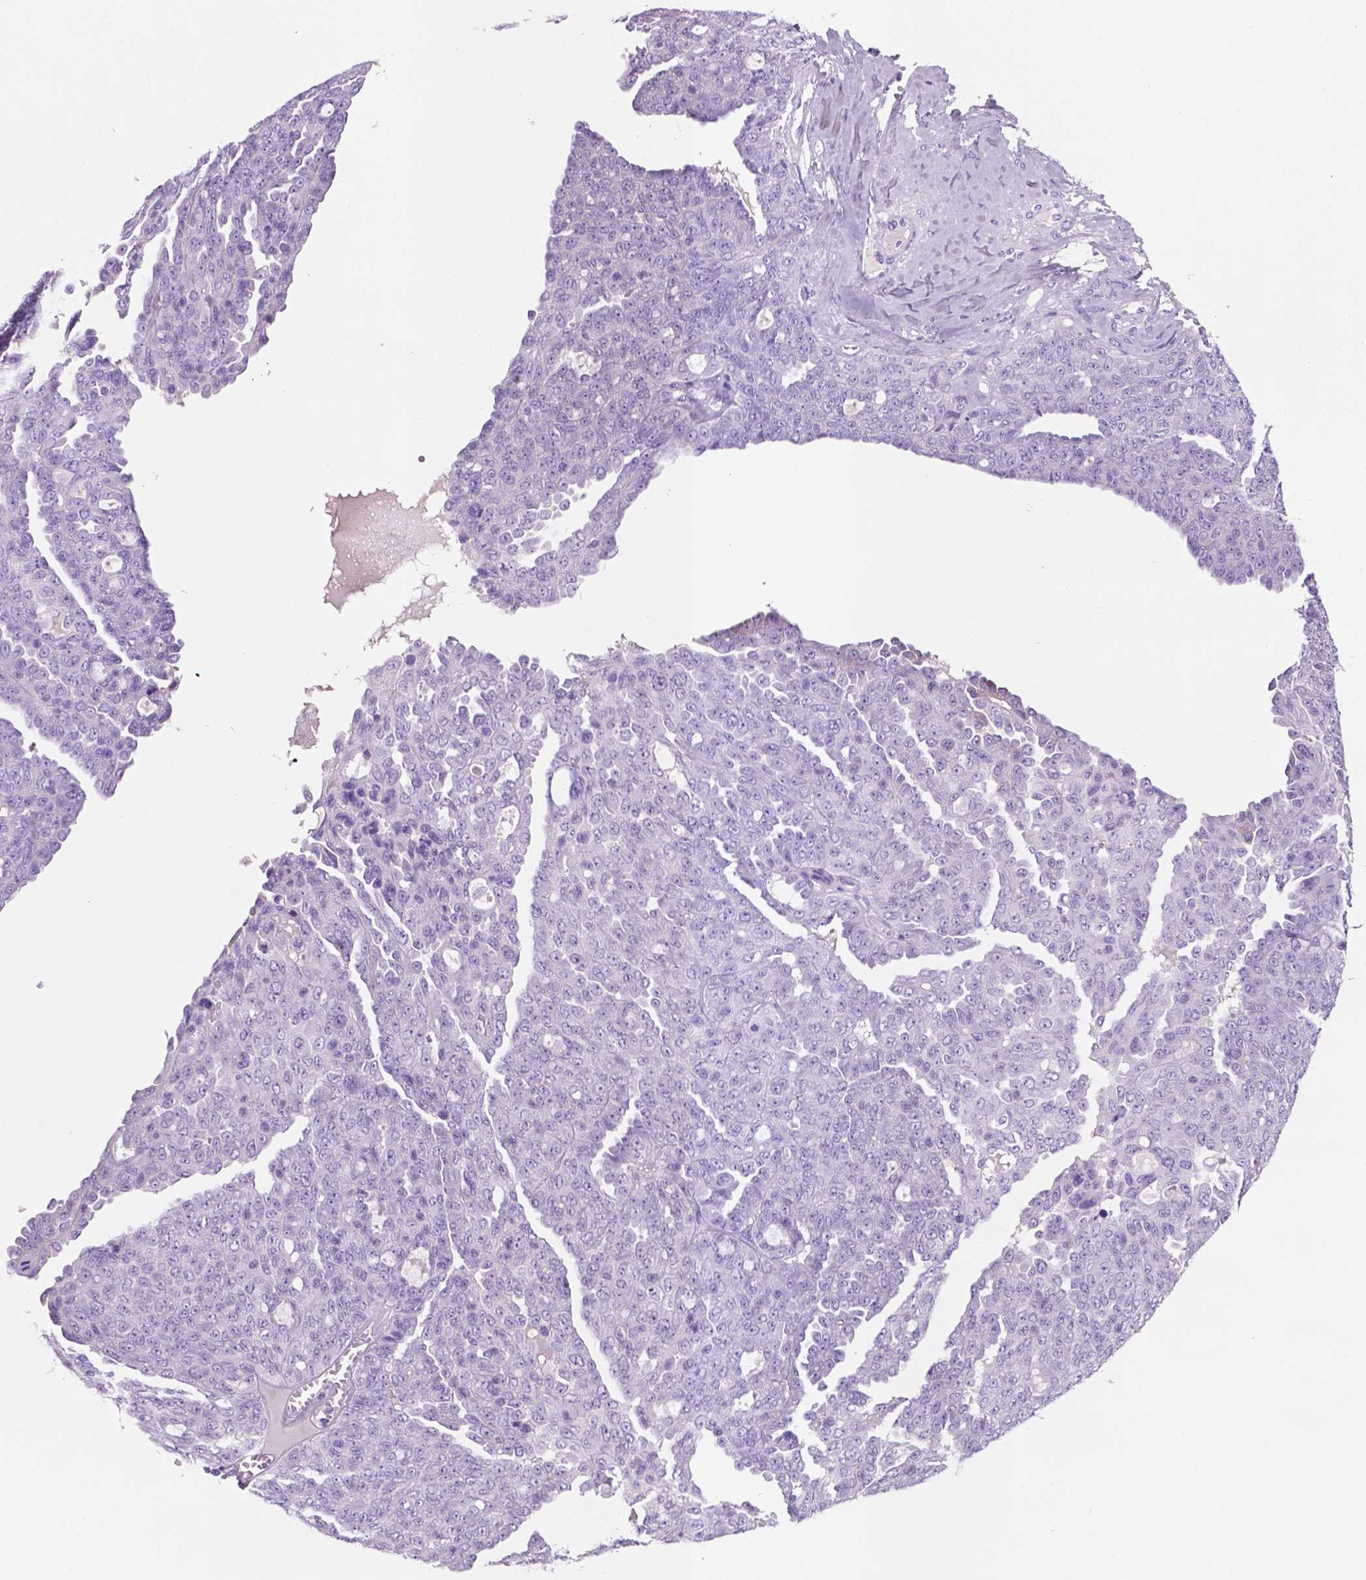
{"staining": {"intensity": "negative", "quantity": "none", "location": "none"}, "tissue": "ovarian cancer", "cell_type": "Tumor cells", "image_type": "cancer", "snomed": [{"axis": "morphology", "description": "Cystadenocarcinoma, serous, NOS"}, {"axis": "topography", "description": "Ovary"}], "caption": "High magnification brightfield microscopy of ovarian cancer stained with DAB (brown) and counterstained with hematoxylin (blue): tumor cells show no significant positivity.", "gene": "POU4F1", "patient": {"sex": "female", "age": 71}}